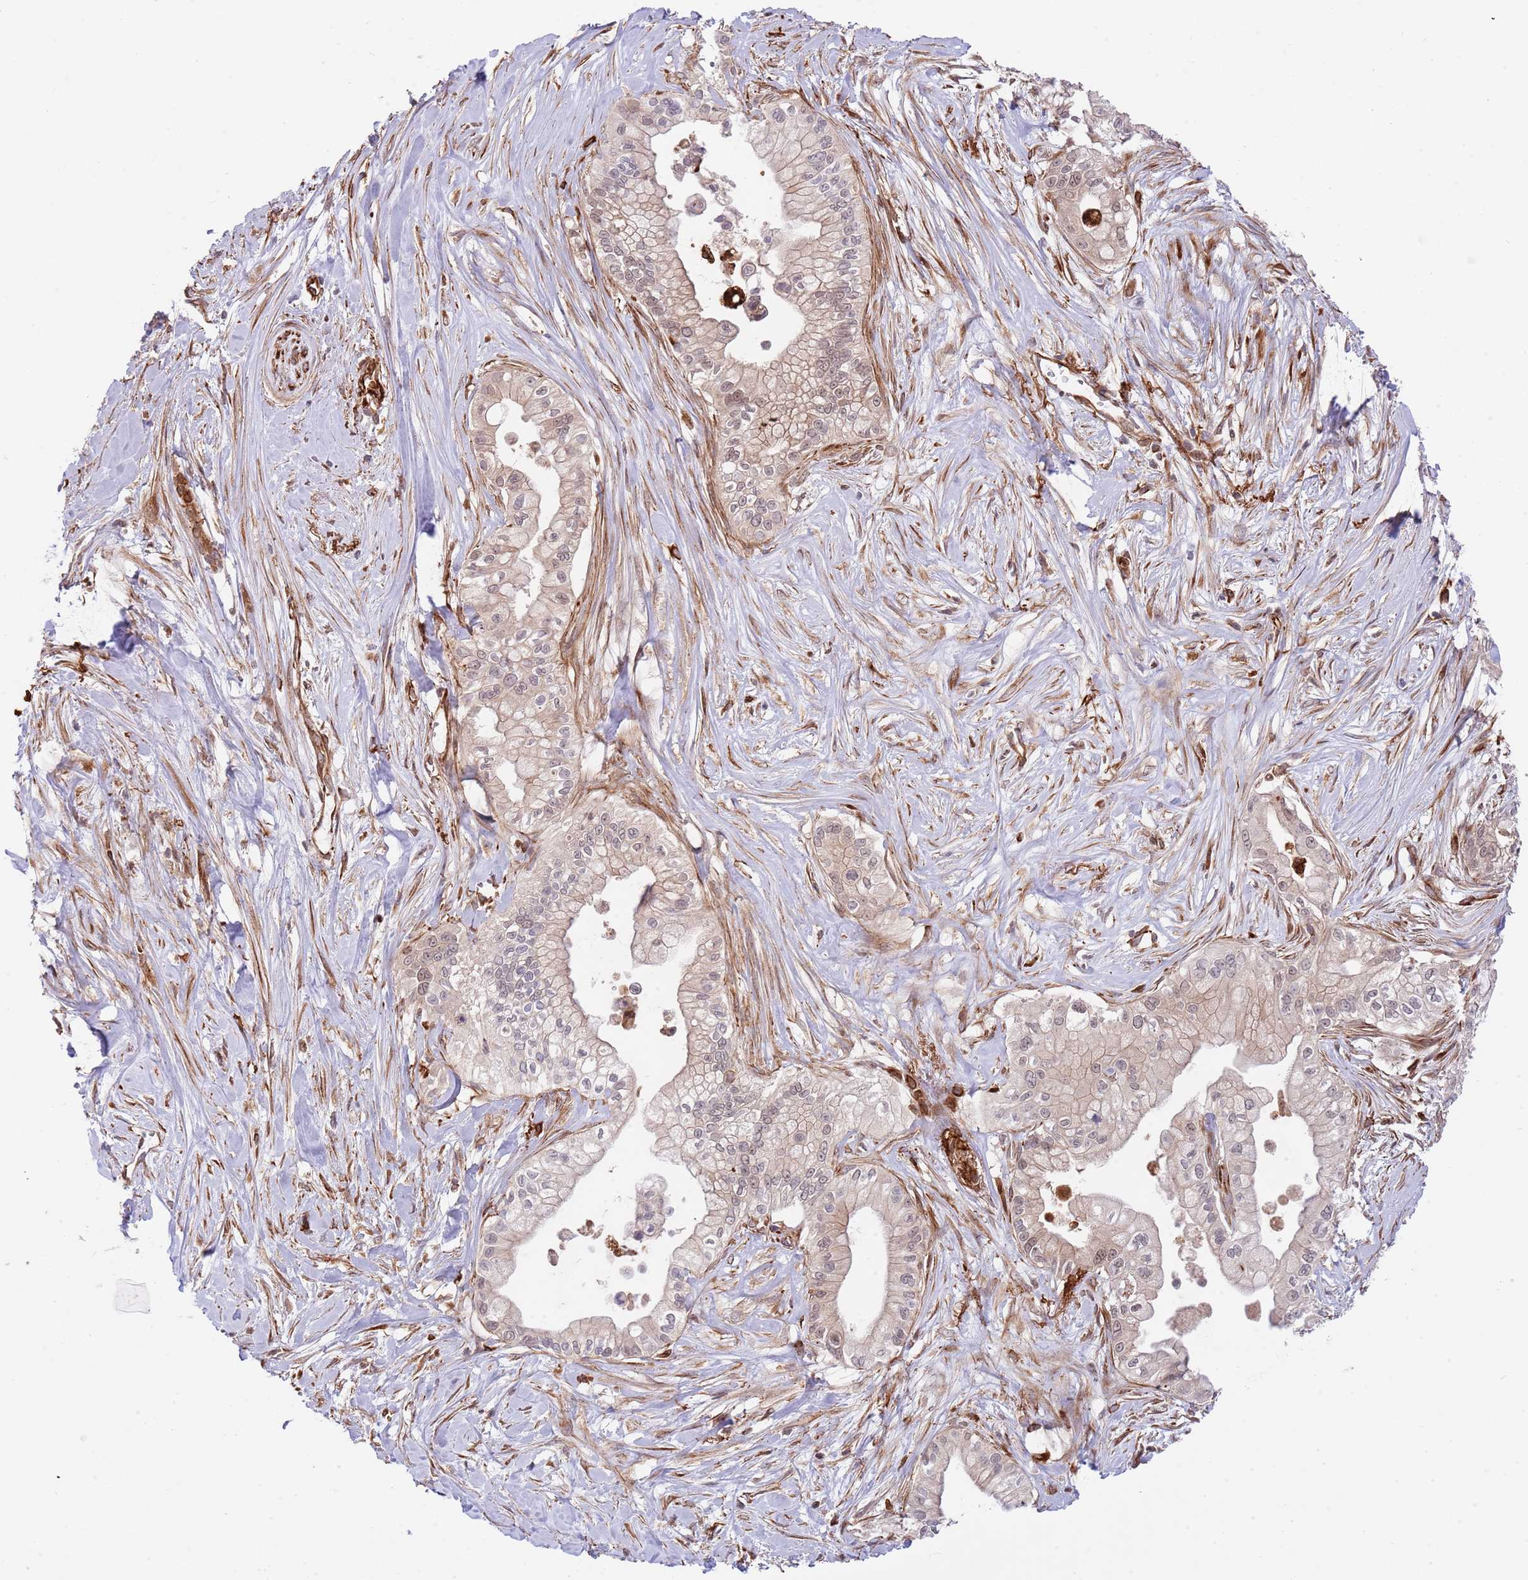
{"staining": {"intensity": "negative", "quantity": "none", "location": "none"}, "tissue": "pancreatic cancer", "cell_type": "Tumor cells", "image_type": "cancer", "snomed": [{"axis": "morphology", "description": "Adenocarcinoma, NOS"}, {"axis": "topography", "description": "Pancreas"}], "caption": "Tumor cells are negative for brown protein staining in adenocarcinoma (pancreatic).", "gene": "NEK3", "patient": {"sex": "male", "age": 78}}